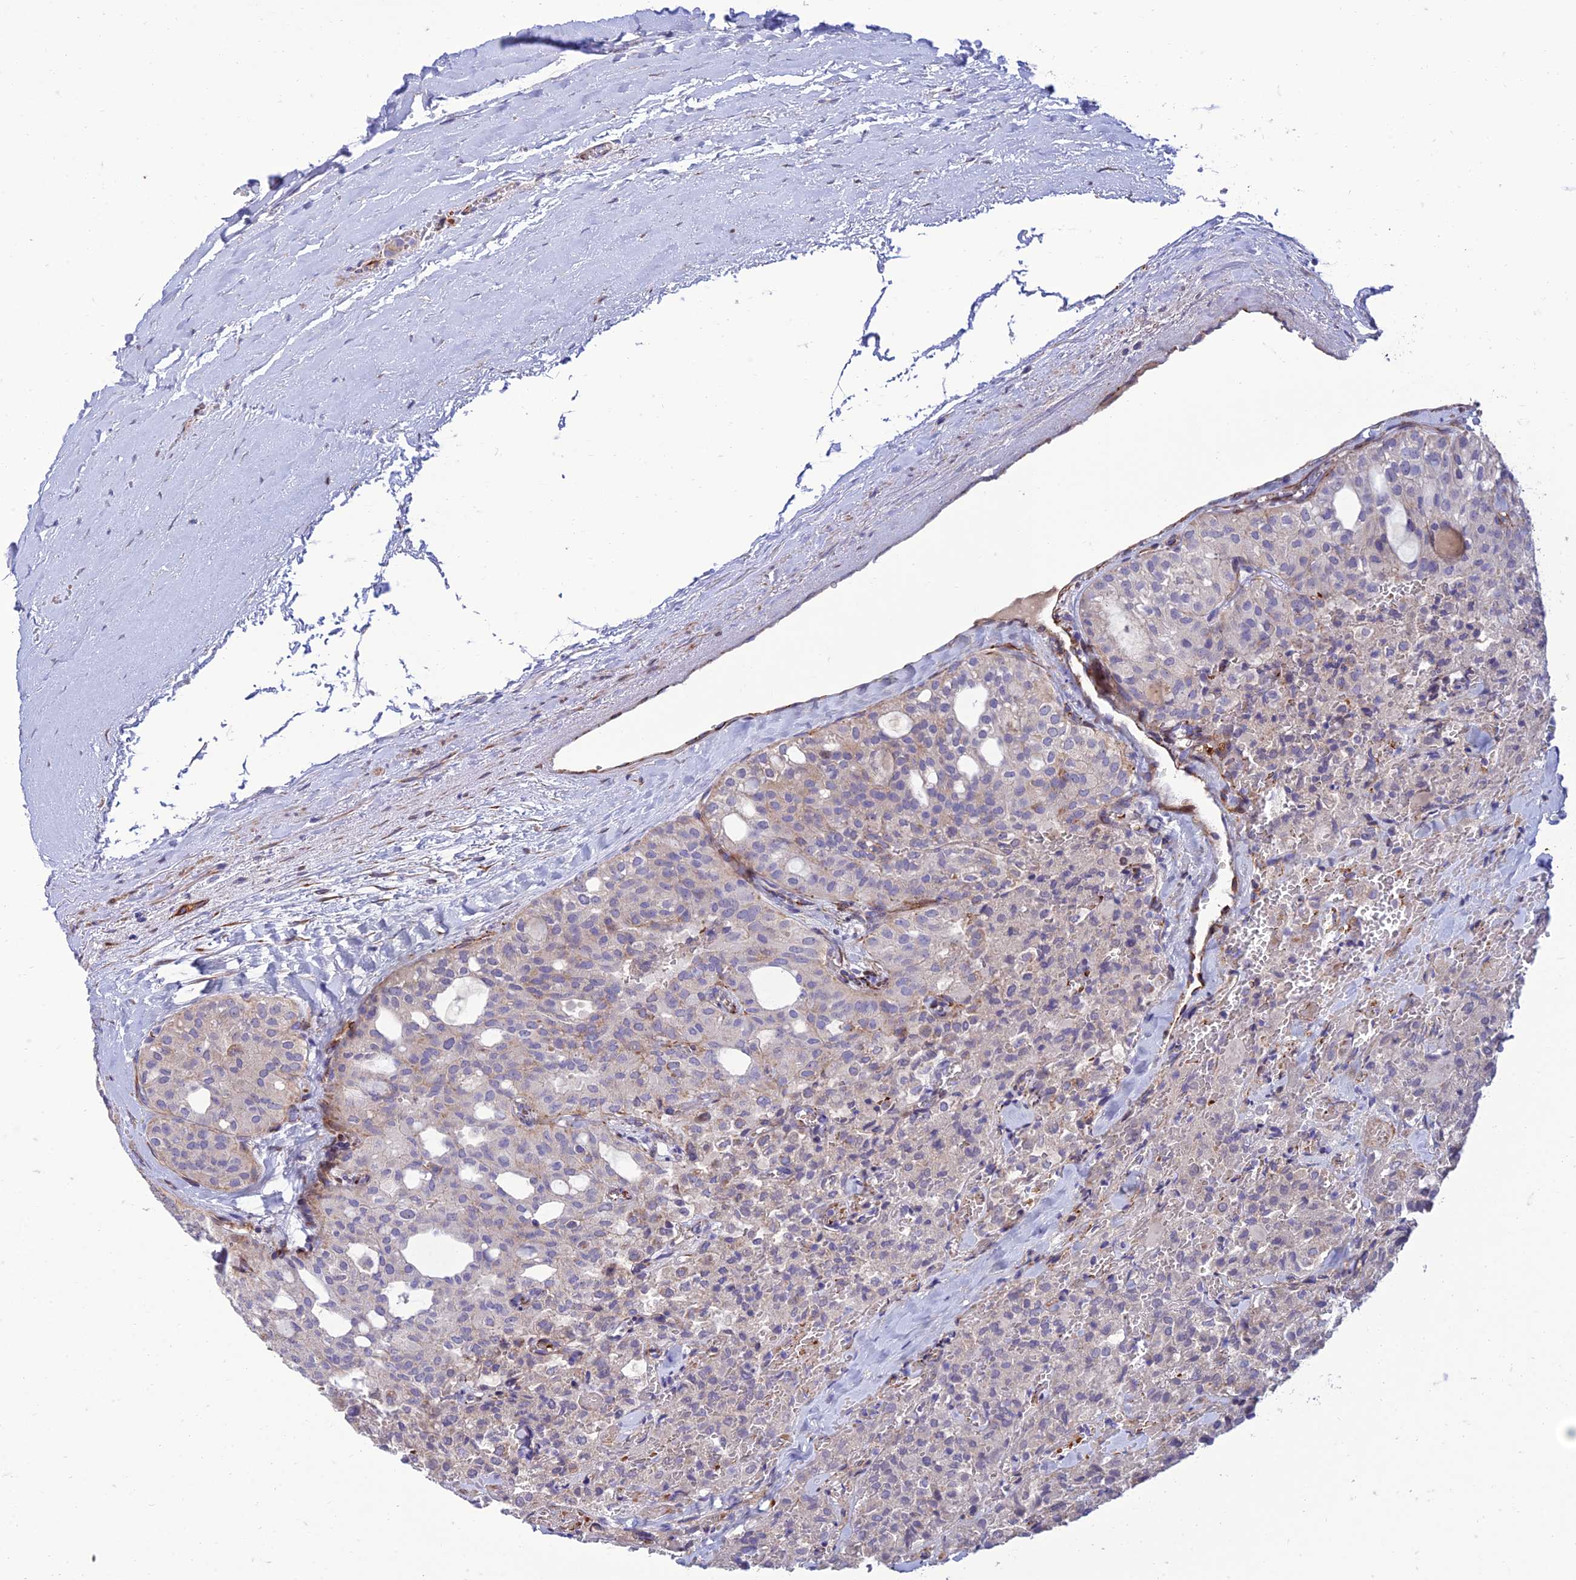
{"staining": {"intensity": "negative", "quantity": "none", "location": "none"}, "tissue": "thyroid cancer", "cell_type": "Tumor cells", "image_type": "cancer", "snomed": [{"axis": "morphology", "description": "Follicular adenoma carcinoma, NOS"}, {"axis": "topography", "description": "Thyroid gland"}], "caption": "This is a photomicrograph of immunohistochemistry (IHC) staining of thyroid follicular adenoma carcinoma, which shows no expression in tumor cells.", "gene": "SEL1L3", "patient": {"sex": "male", "age": 75}}